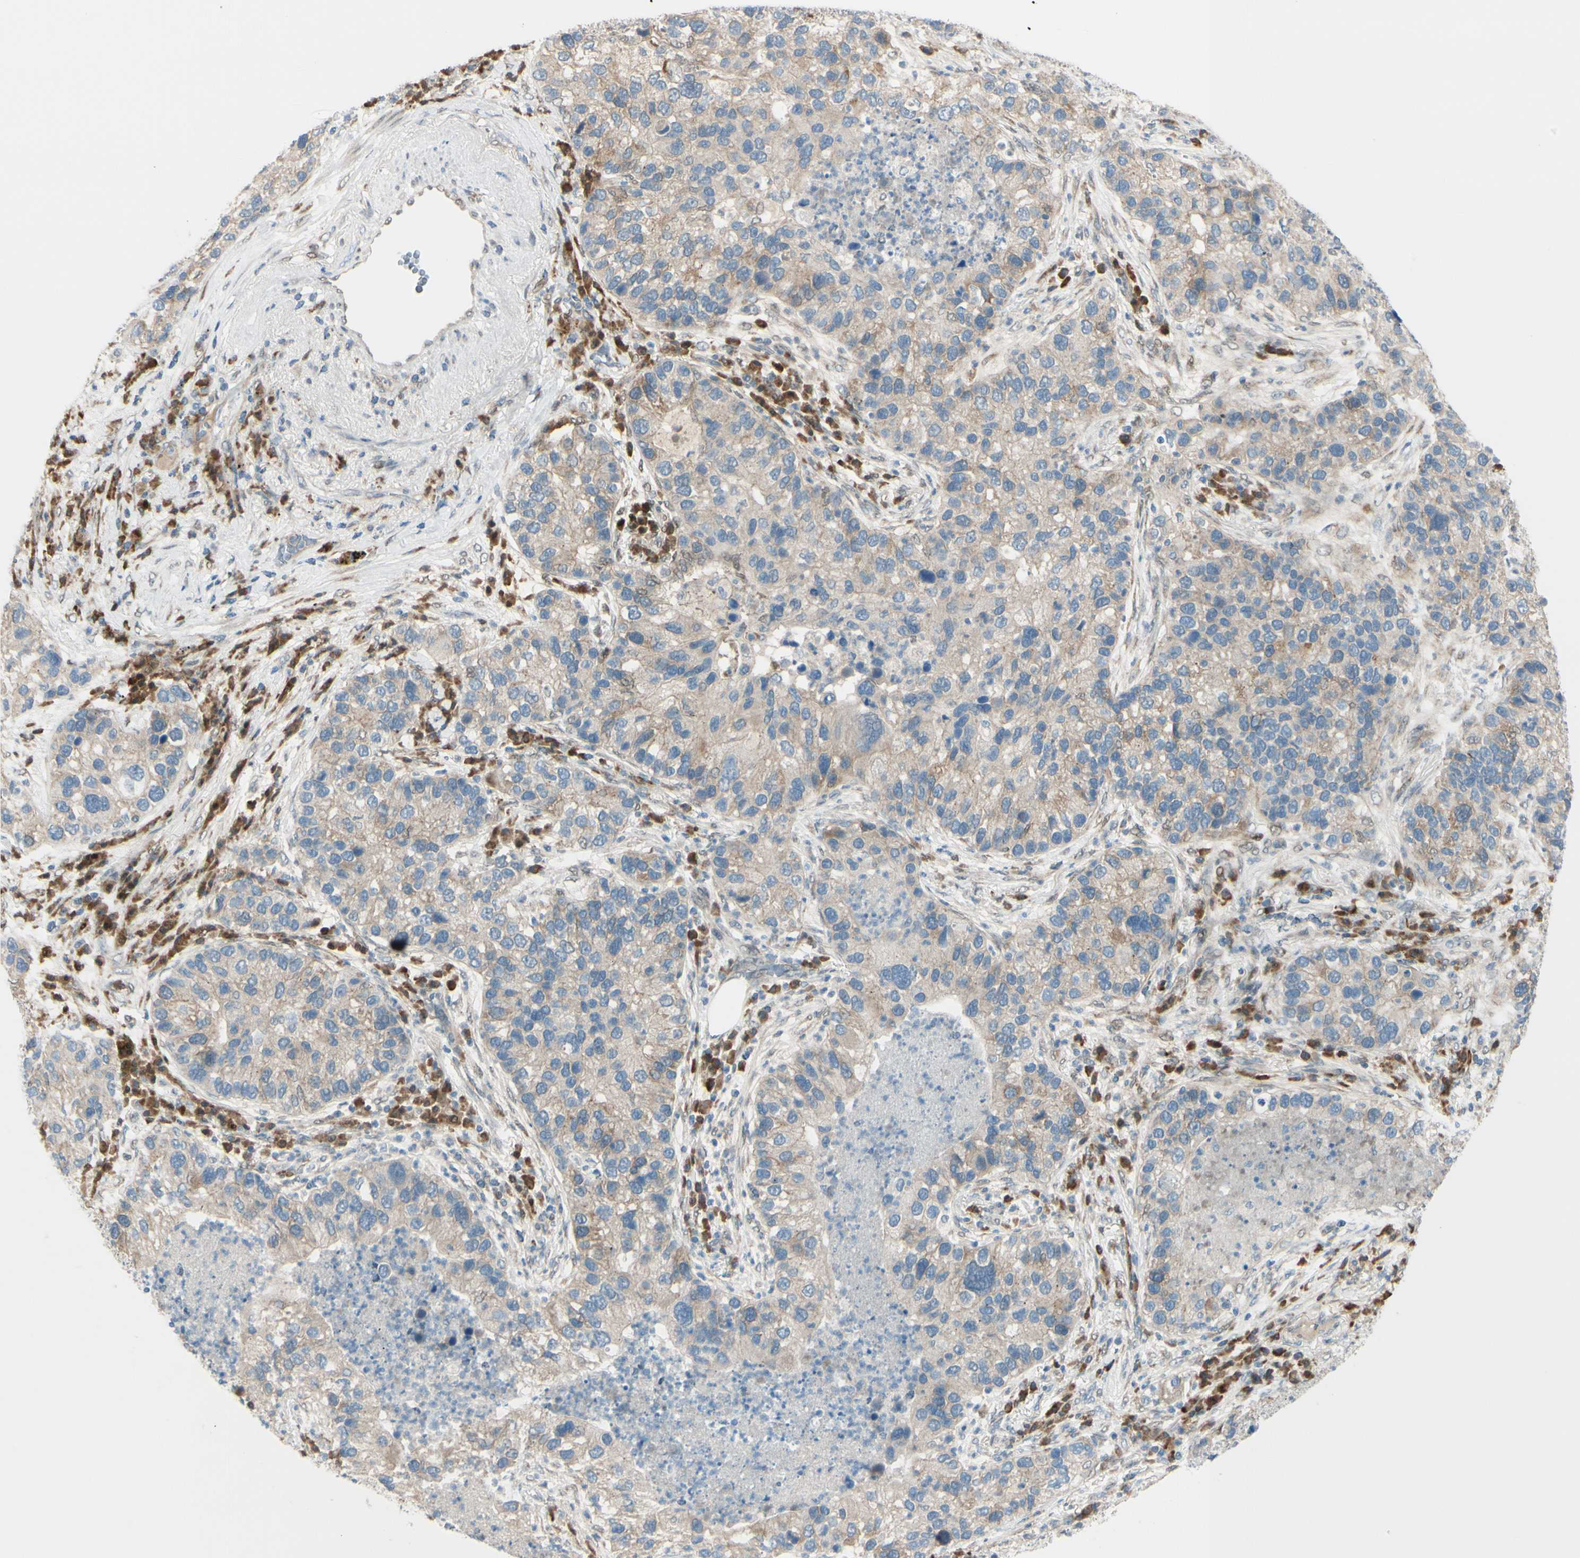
{"staining": {"intensity": "weak", "quantity": "<25%", "location": "cytoplasmic/membranous"}, "tissue": "lung cancer", "cell_type": "Tumor cells", "image_type": "cancer", "snomed": [{"axis": "morphology", "description": "Normal tissue, NOS"}, {"axis": "morphology", "description": "Adenocarcinoma, NOS"}, {"axis": "topography", "description": "Bronchus"}, {"axis": "topography", "description": "Lung"}], "caption": "Lung cancer was stained to show a protein in brown. There is no significant positivity in tumor cells.", "gene": "PTTG1", "patient": {"sex": "male", "age": 54}}